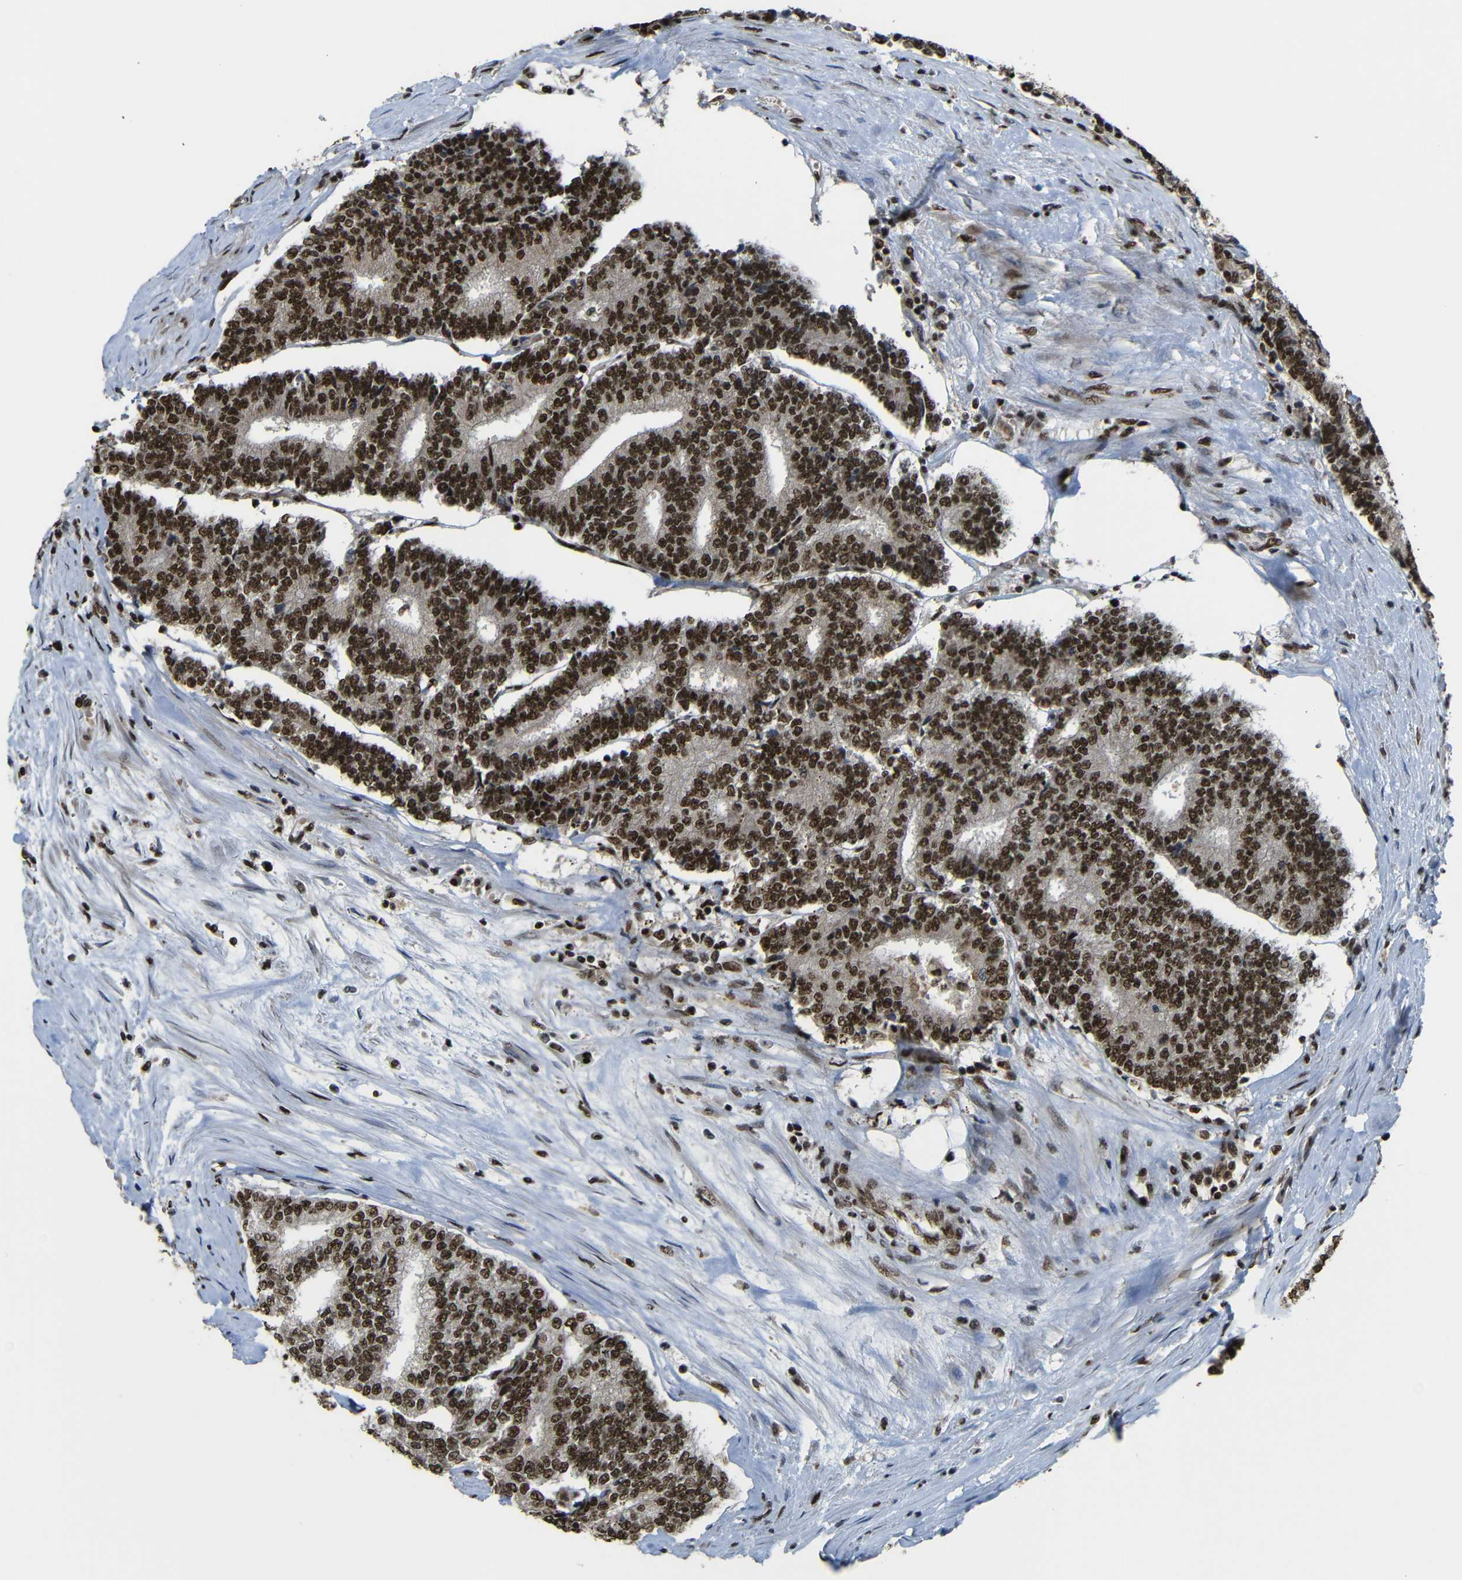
{"staining": {"intensity": "strong", "quantity": ">75%", "location": "cytoplasmic/membranous,nuclear"}, "tissue": "prostate cancer", "cell_type": "Tumor cells", "image_type": "cancer", "snomed": [{"axis": "morphology", "description": "Normal tissue, NOS"}, {"axis": "morphology", "description": "Adenocarcinoma, High grade"}, {"axis": "topography", "description": "Prostate"}, {"axis": "topography", "description": "Seminal veicle"}], "caption": "Immunohistochemistry image of neoplastic tissue: human high-grade adenocarcinoma (prostate) stained using IHC exhibits high levels of strong protein expression localized specifically in the cytoplasmic/membranous and nuclear of tumor cells, appearing as a cytoplasmic/membranous and nuclear brown color.", "gene": "TCF7L2", "patient": {"sex": "male", "age": 55}}